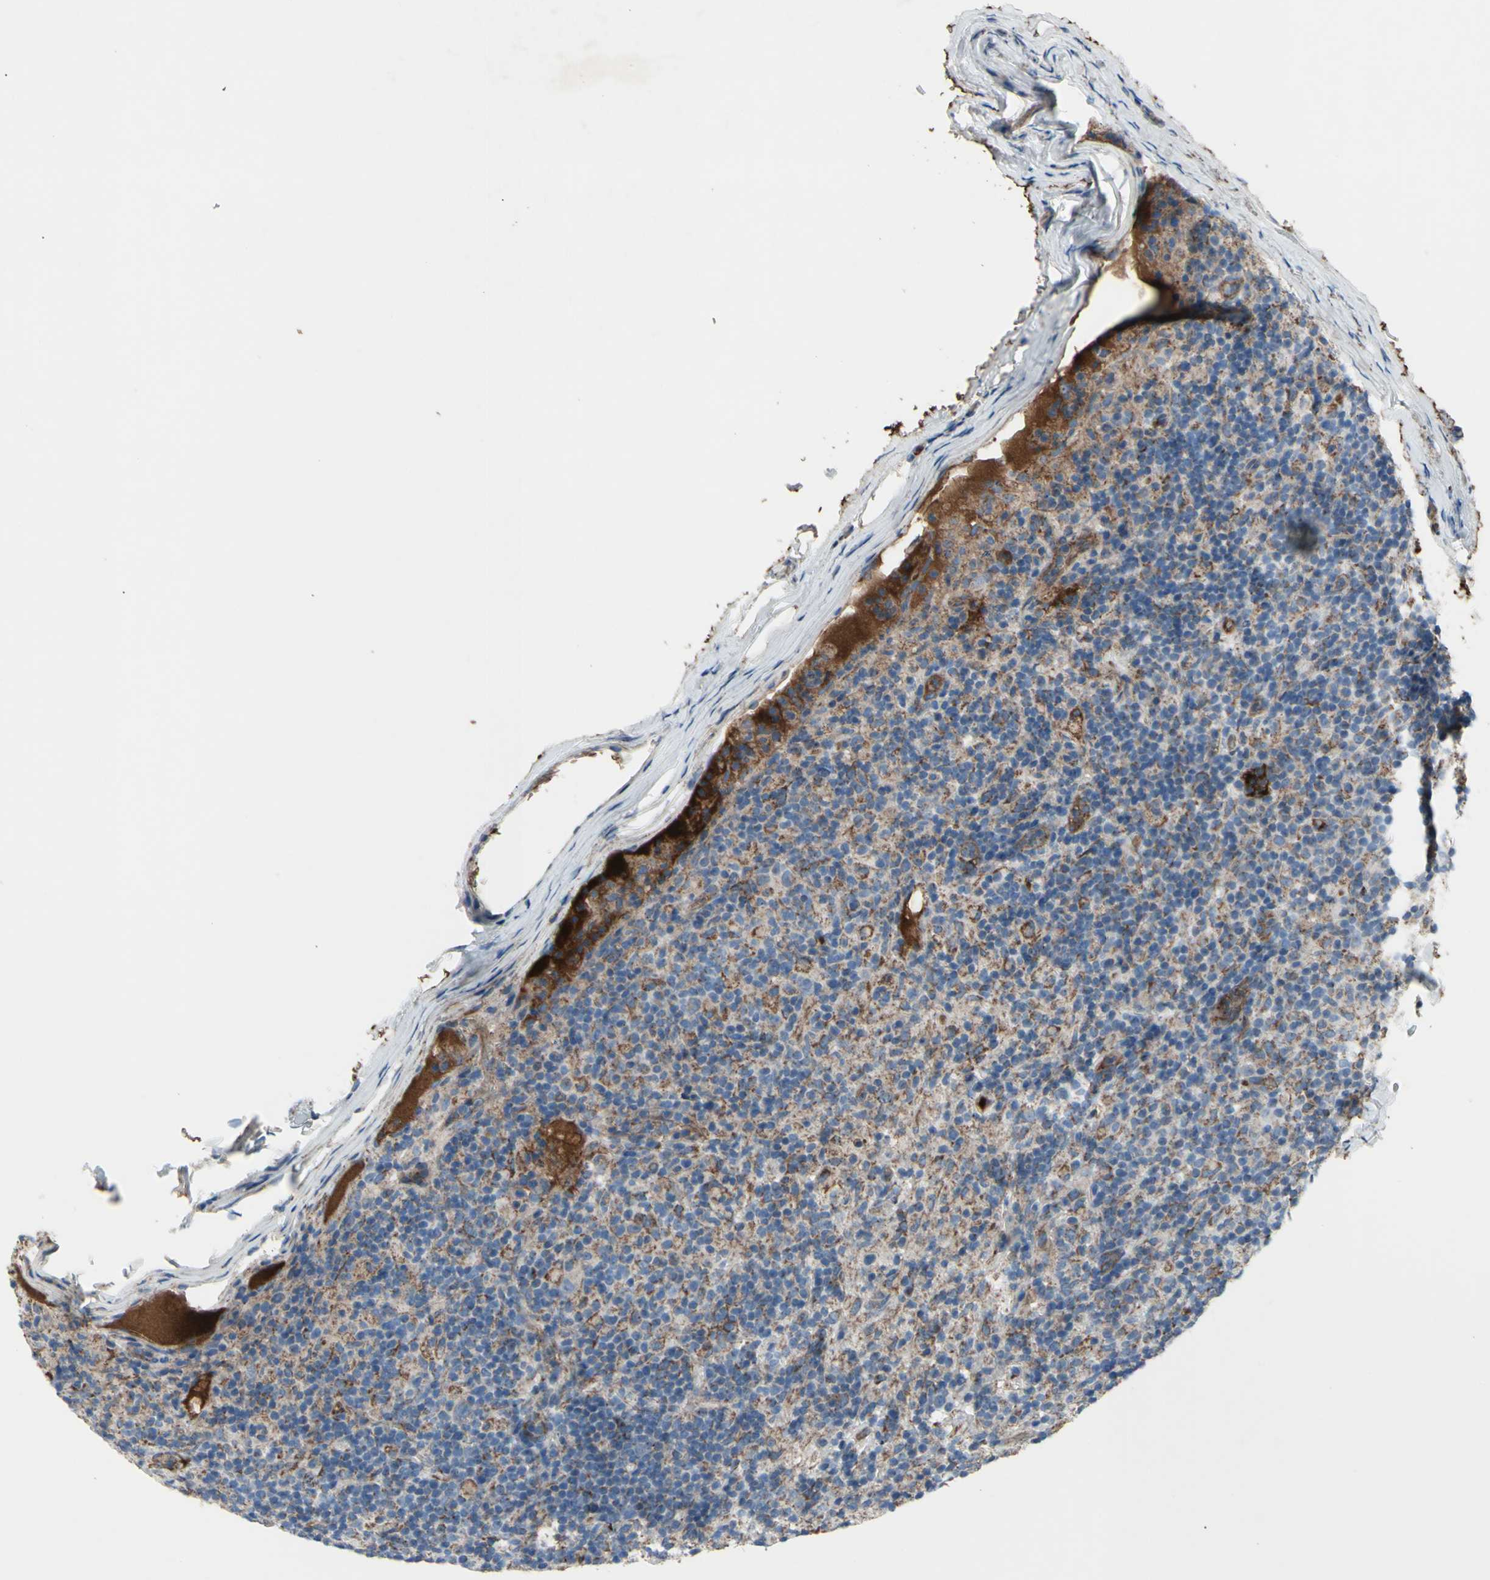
{"staining": {"intensity": "weak", "quantity": ">75%", "location": "cytoplasmic/membranous"}, "tissue": "lymphoma", "cell_type": "Tumor cells", "image_type": "cancer", "snomed": [{"axis": "morphology", "description": "Hodgkin's disease, NOS"}, {"axis": "topography", "description": "Lymph node"}], "caption": "Human Hodgkin's disease stained with a protein marker shows weak staining in tumor cells.", "gene": "EMC7", "patient": {"sex": "male", "age": 70}}